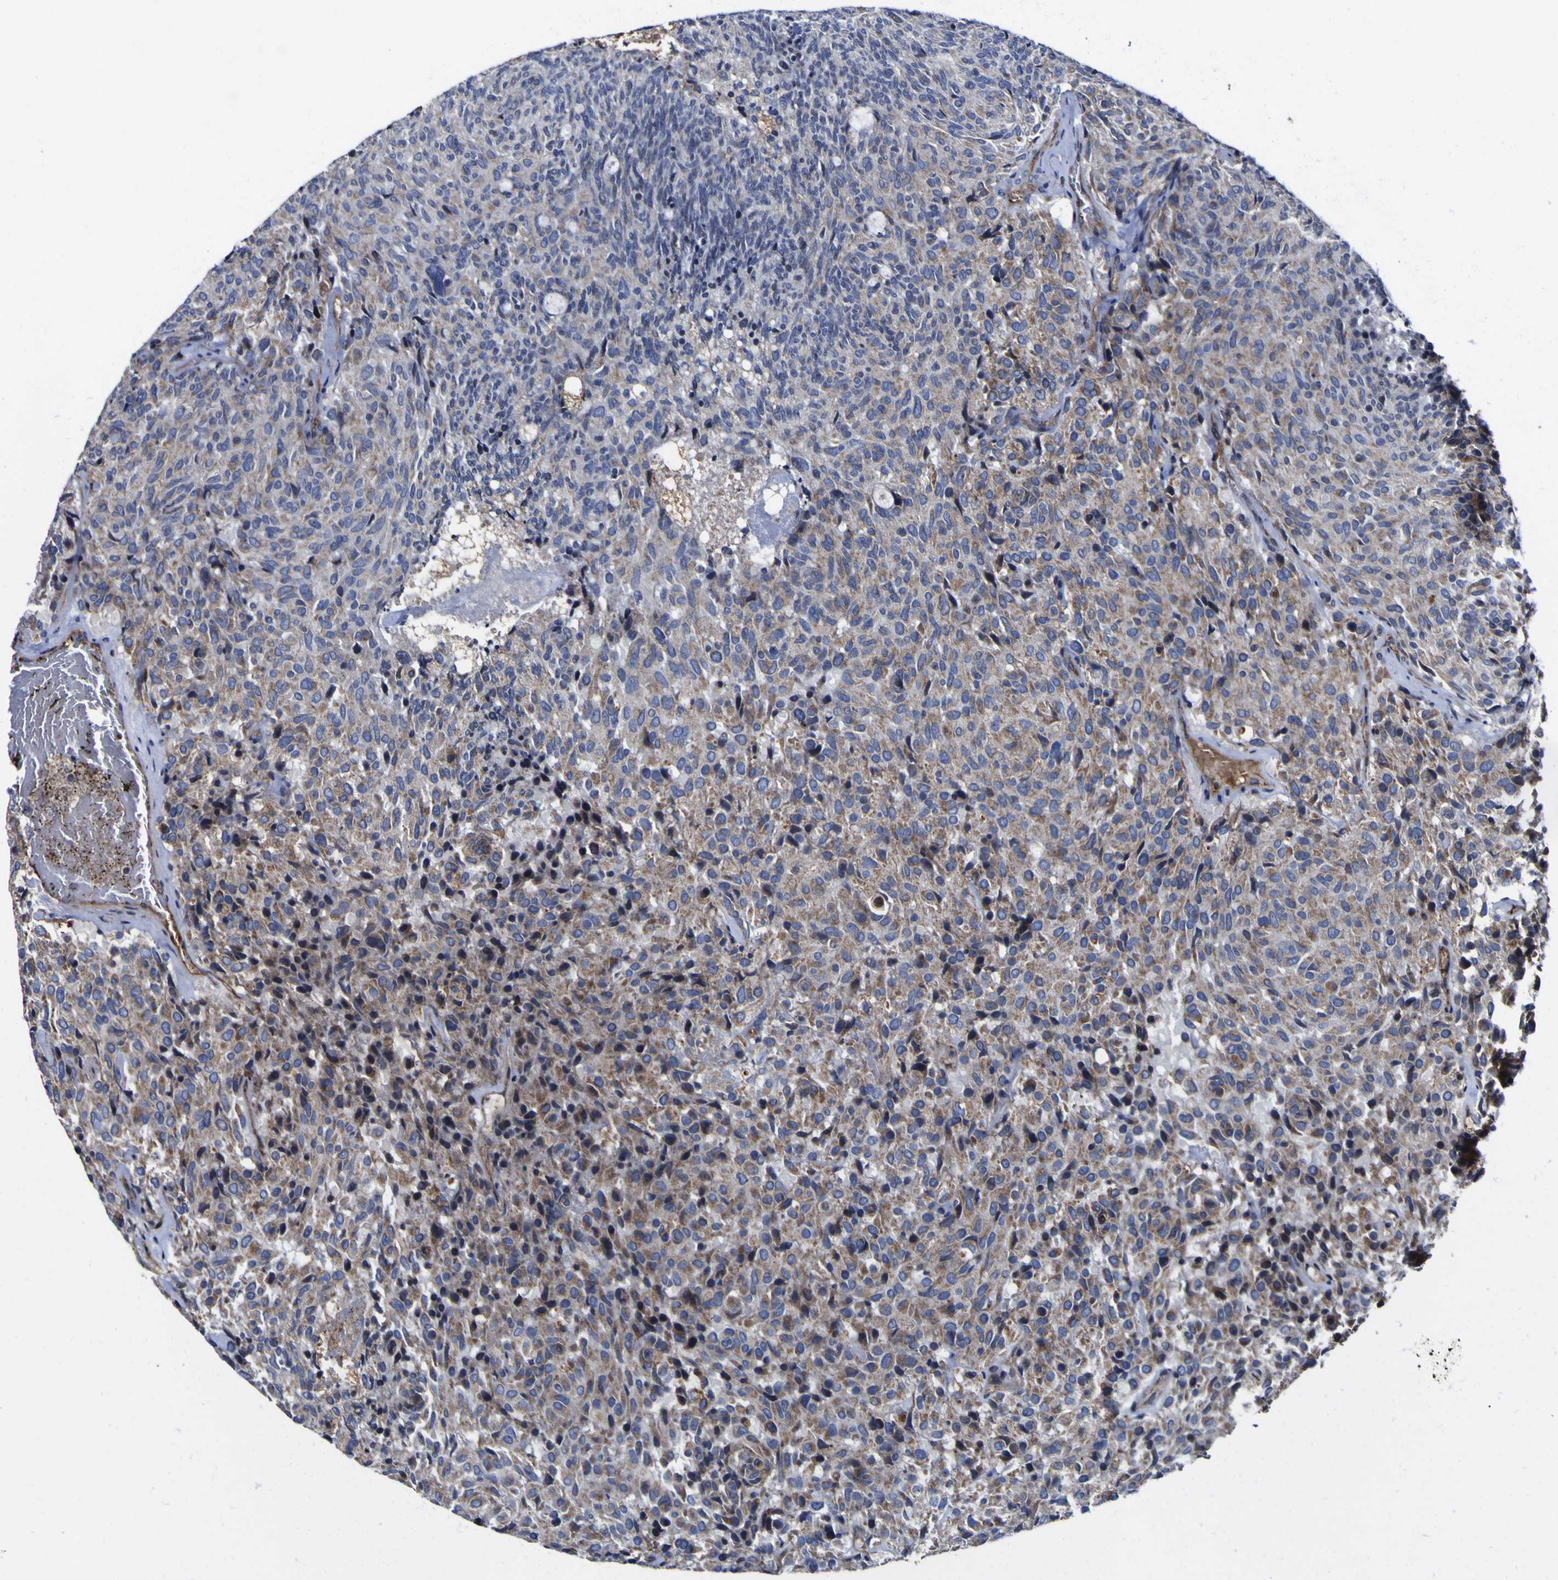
{"staining": {"intensity": "weak", "quantity": "25%-75%", "location": "cytoplasmic/membranous"}, "tissue": "carcinoid", "cell_type": "Tumor cells", "image_type": "cancer", "snomed": [{"axis": "morphology", "description": "Carcinoid, malignant, NOS"}, {"axis": "topography", "description": "Pancreas"}], "caption": "Tumor cells display low levels of weak cytoplasmic/membranous staining in approximately 25%-75% of cells in malignant carcinoid.", "gene": "CCDC90B", "patient": {"sex": "female", "age": 54}}